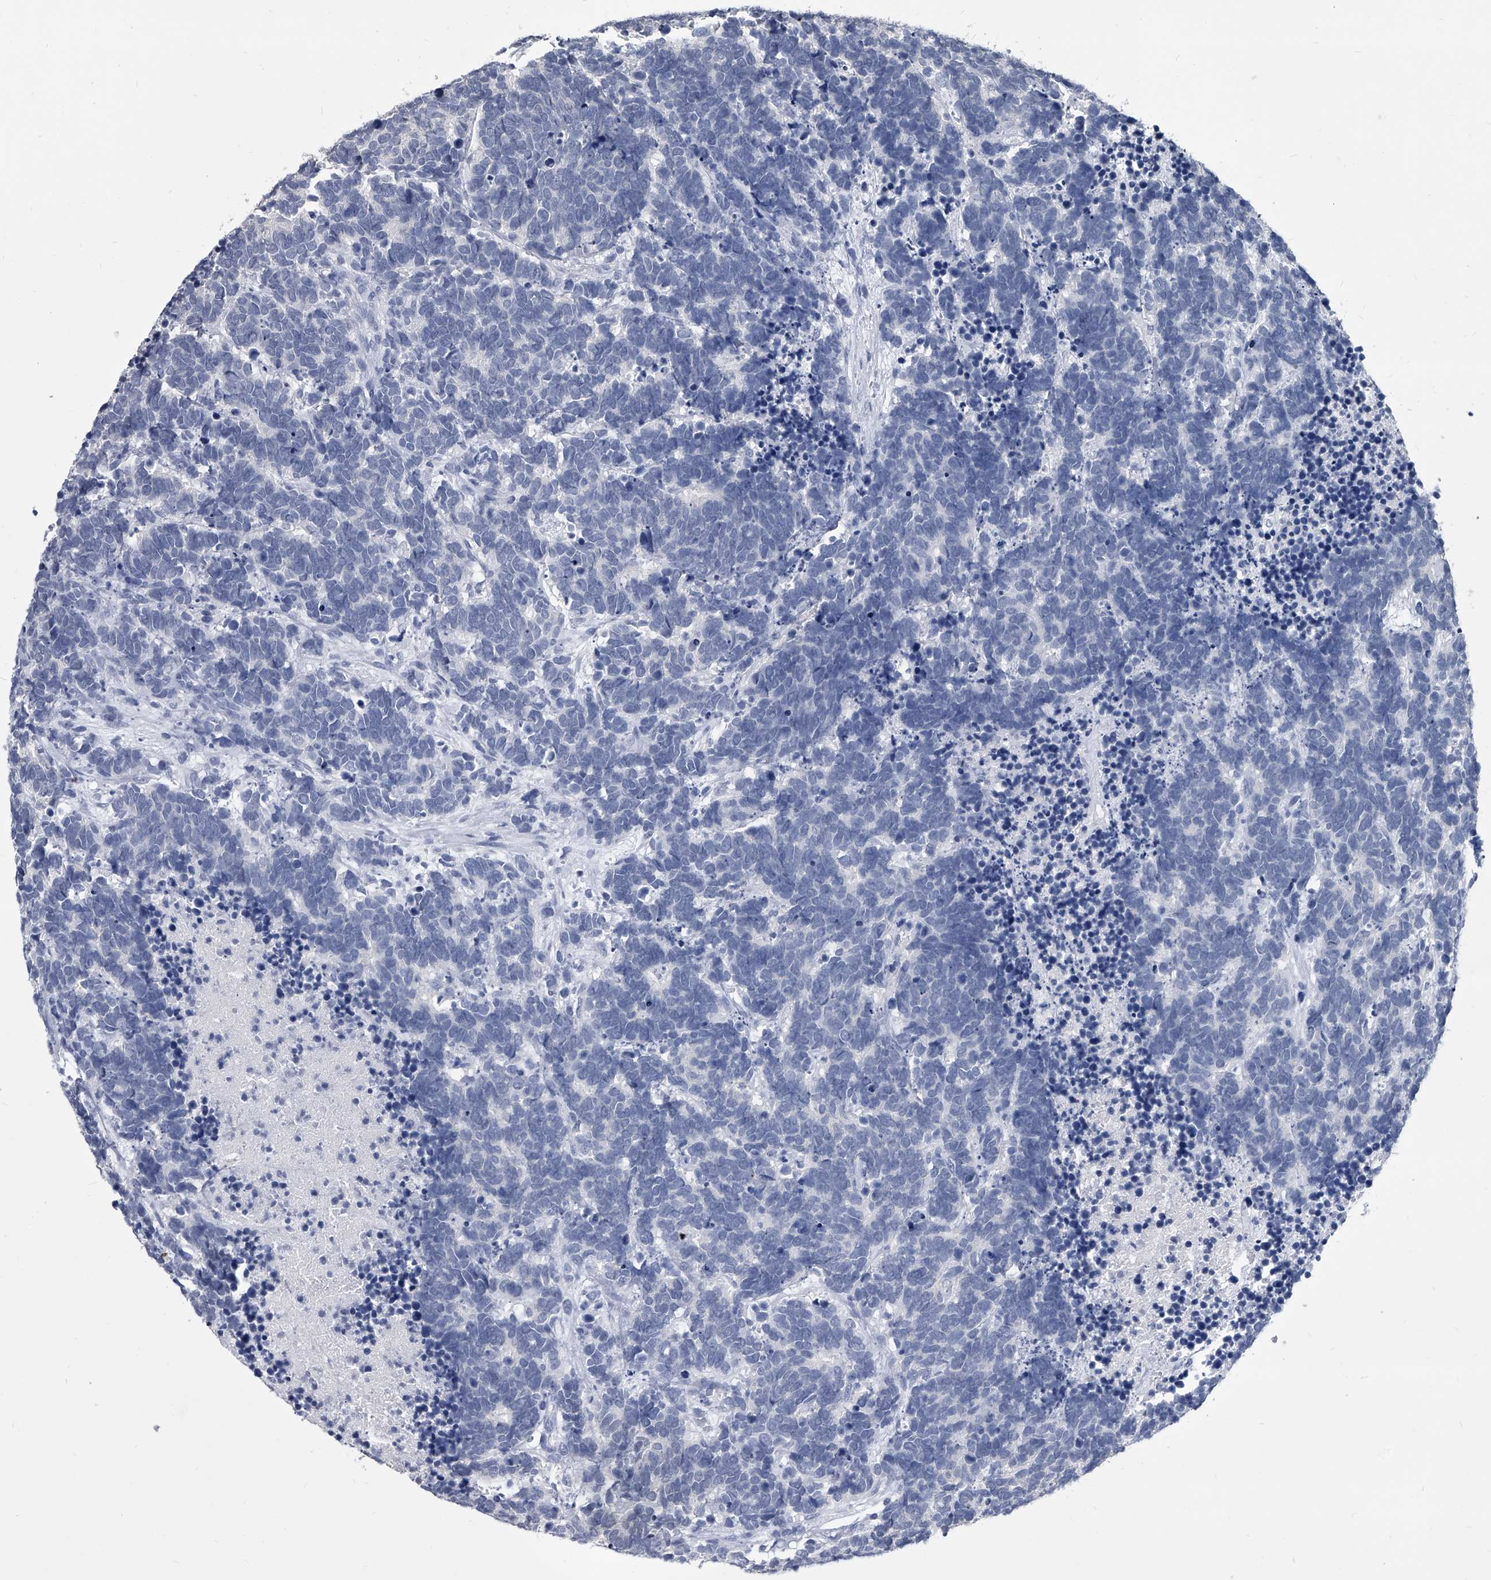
{"staining": {"intensity": "negative", "quantity": "none", "location": "none"}, "tissue": "carcinoid", "cell_type": "Tumor cells", "image_type": "cancer", "snomed": [{"axis": "morphology", "description": "Carcinoma, NOS"}, {"axis": "morphology", "description": "Carcinoid, malignant, NOS"}, {"axis": "topography", "description": "Urinary bladder"}], "caption": "Immunohistochemistry of carcinoid demonstrates no expression in tumor cells. (DAB (3,3'-diaminobenzidine) immunohistochemistry (IHC), high magnification).", "gene": "BCAS1", "patient": {"sex": "male", "age": 57}}